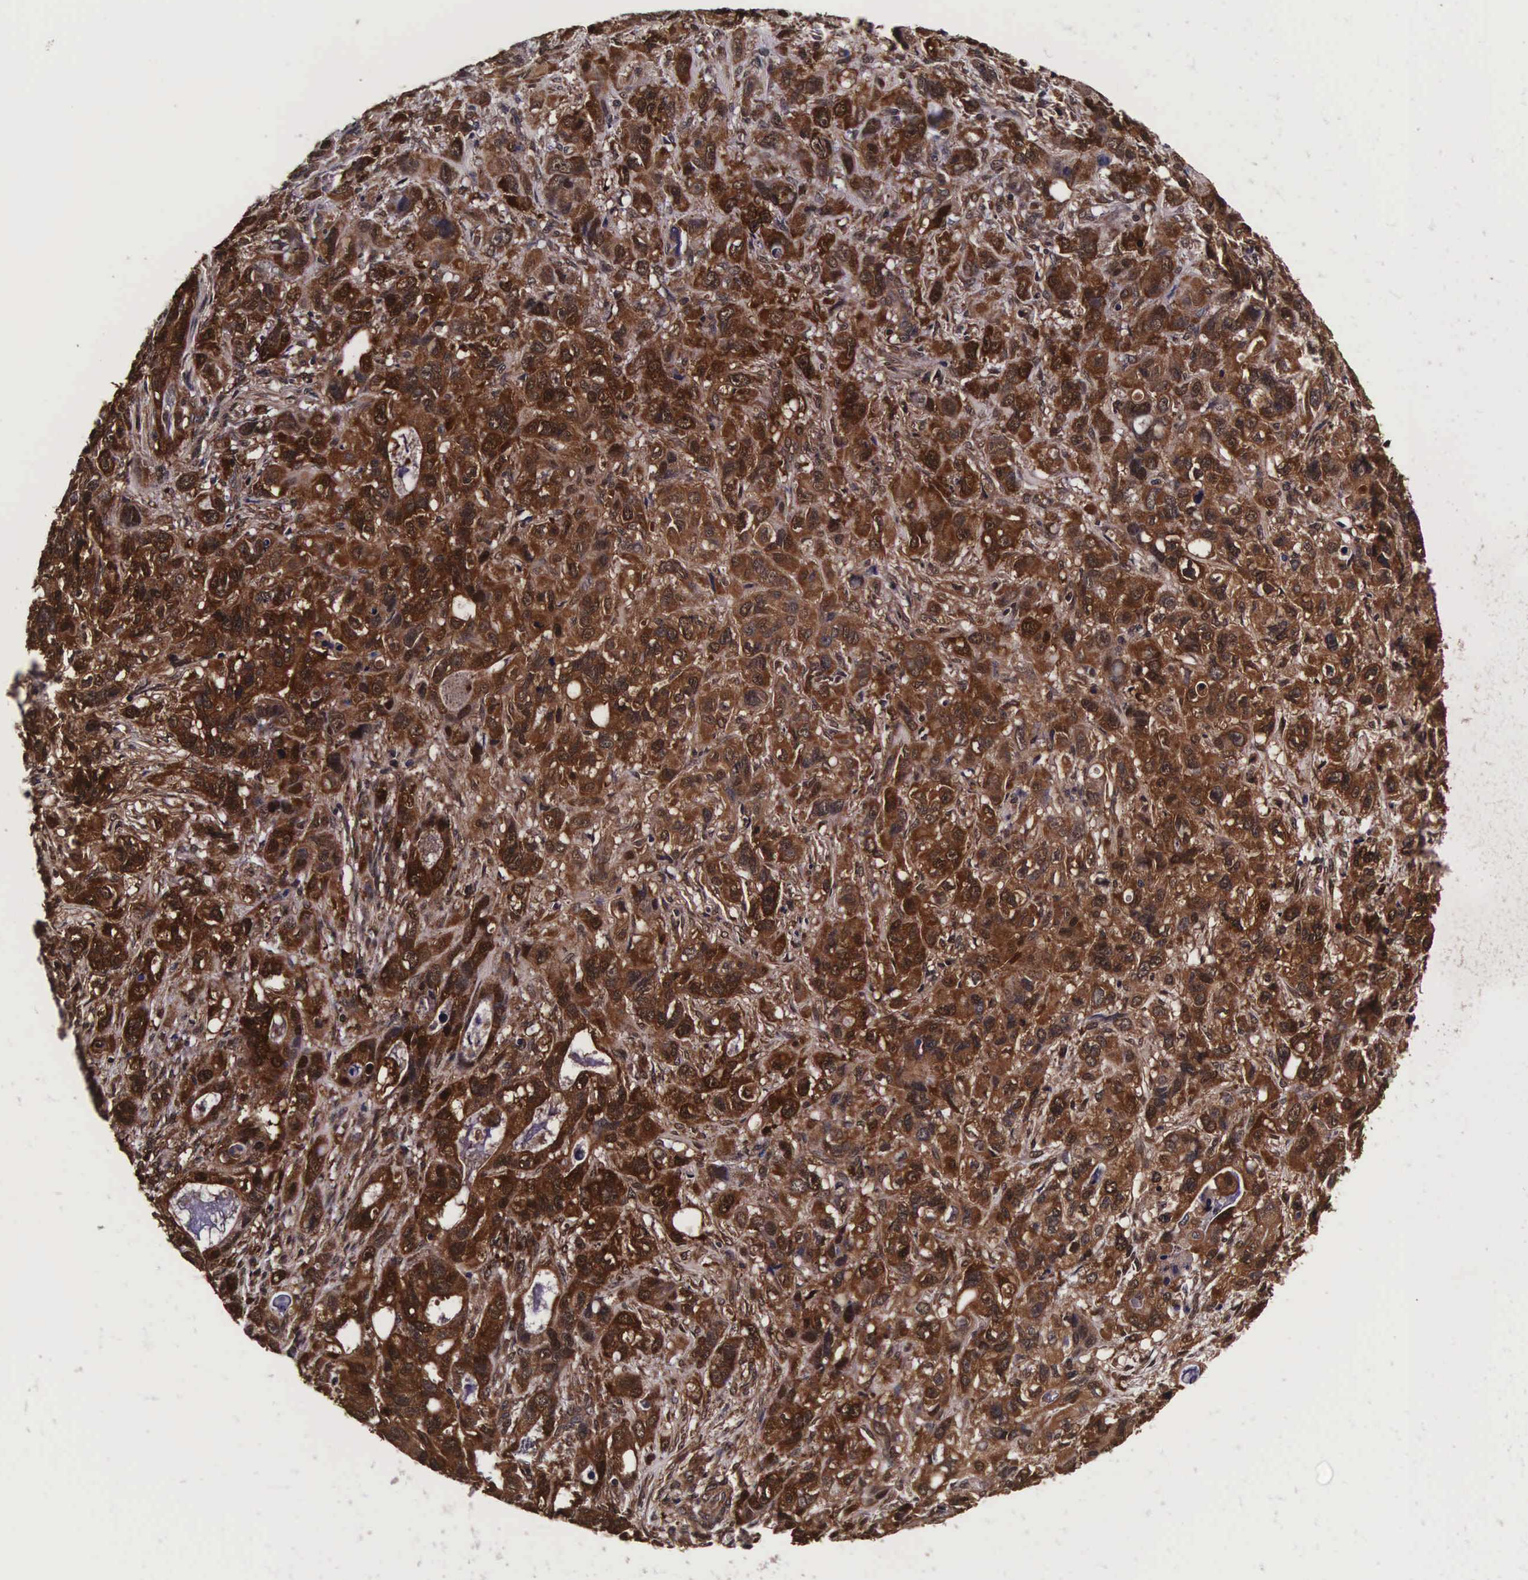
{"staining": {"intensity": "strong", "quantity": ">75%", "location": "cytoplasmic/membranous,nuclear"}, "tissue": "stomach cancer", "cell_type": "Tumor cells", "image_type": "cancer", "snomed": [{"axis": "morphology", "description": "Adenocarcinoma, NOS"}, {"axis": "topography", "description": "Stomach, upper"}], "caption": "Stomach cancer stained with a protein marker exhibits strong staining in tumor cells.", "gene": "TECPR2", "patient": {"sex": "male", "age": 47}}